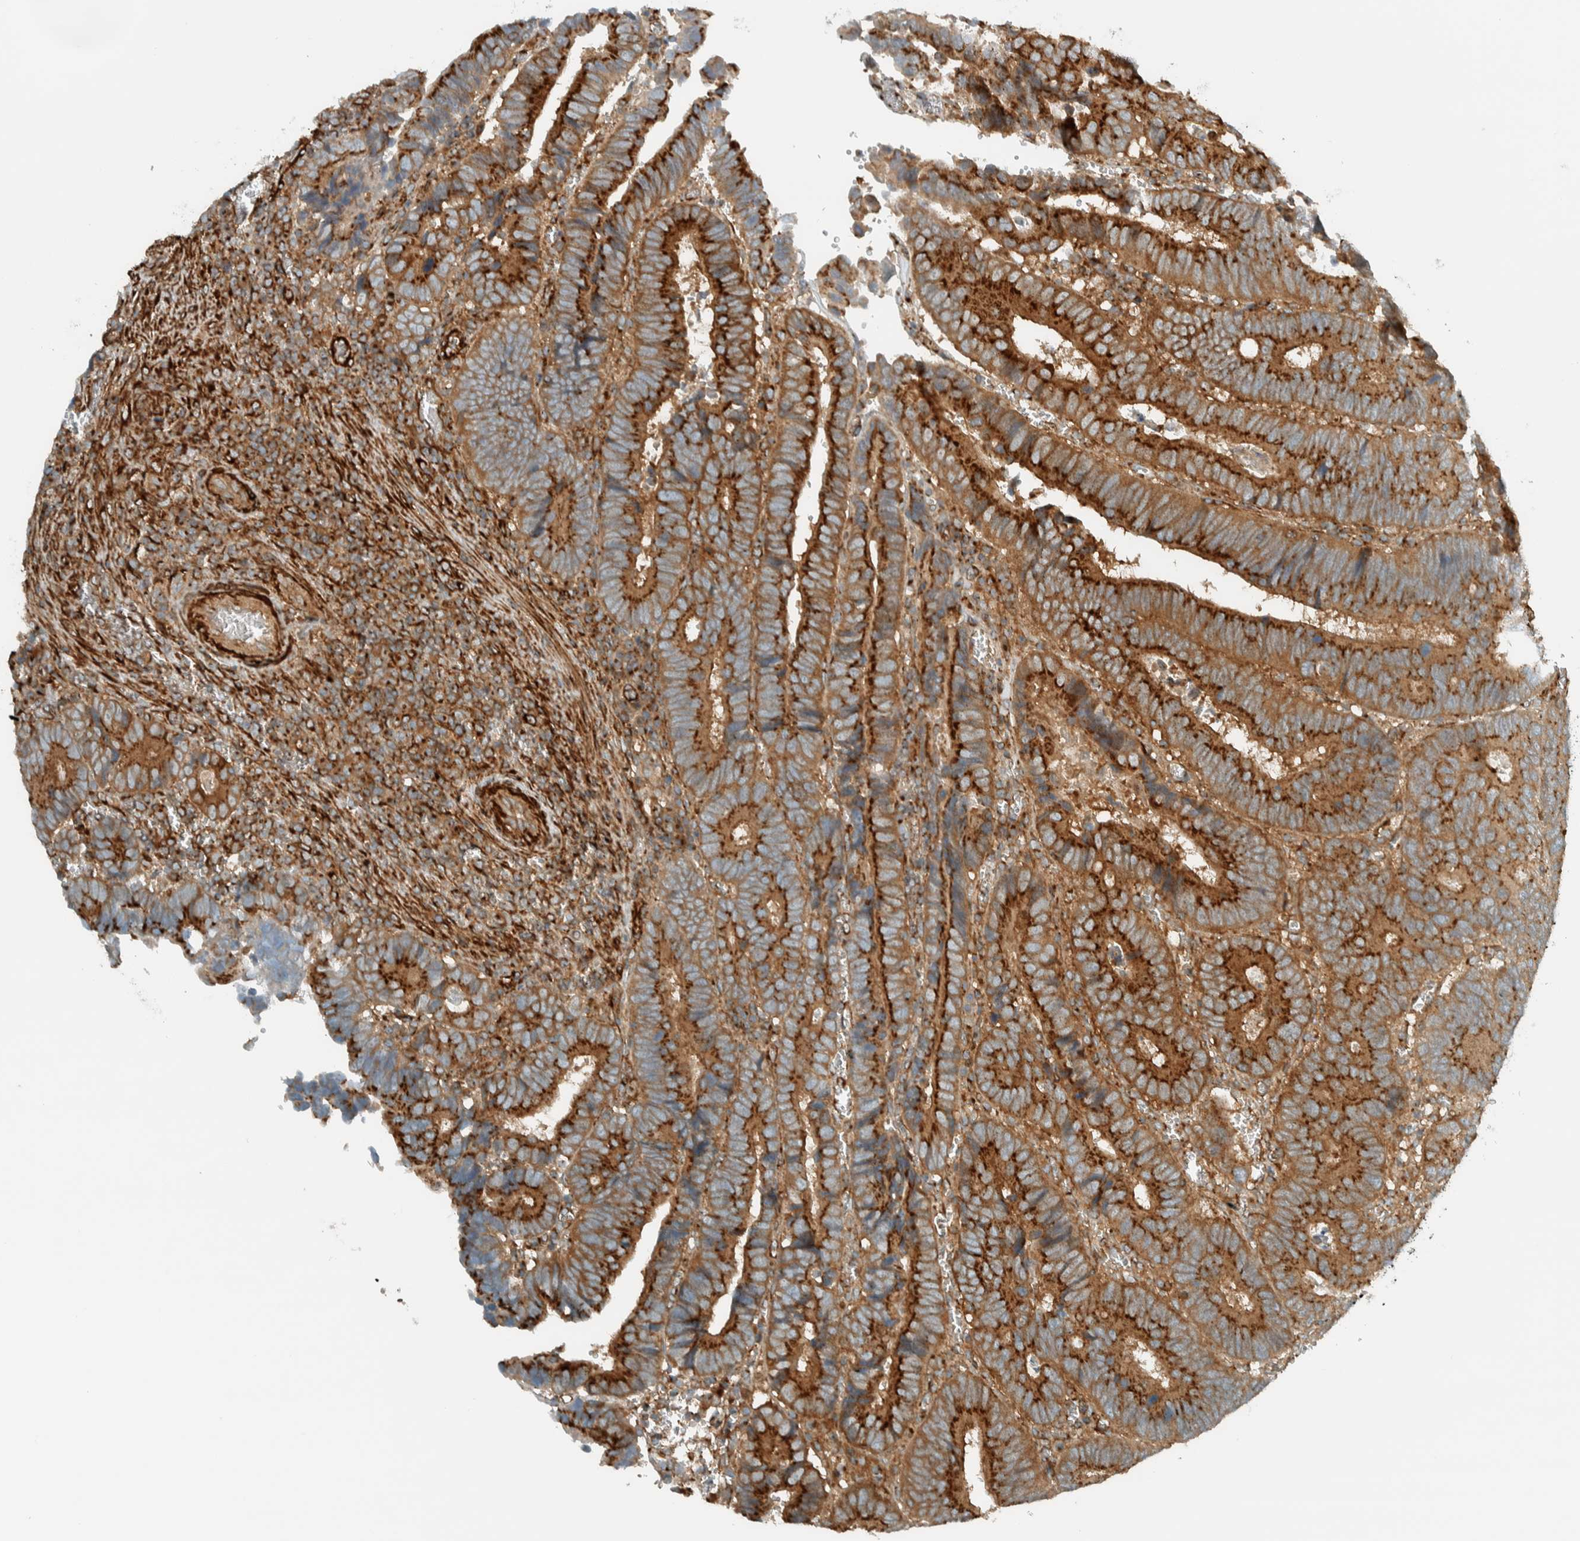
{"staining": {"intensity": "strong", "quantity": ">75%", "location": "cytoplasmic/membranous"}, "tissue": "colorectal cancer", "cell_type": "Tumor cells", "image_type": "cancer", "snomed": [{"axis": "morphology", "description": "Inflammation, NOS"}, {"axis": "morphology", "description": "Adenocarcinoma, NOS"}, {"axis": "topography", "description": "Colon"}], "caption": "The immunohistochemical stain labels strong cytoplasmic/membranous expression in tumor cells of colorectal cancer (adenocarcinoma) tissue. The staining is performed using DAB (3,3'-diaminobenzidine) brown chromogen to label protein expression. The nuclei are counter-stained blue using hematoxylin.", "gene": "EXOC7", "patient": {"sex": "male", "age": 72}}